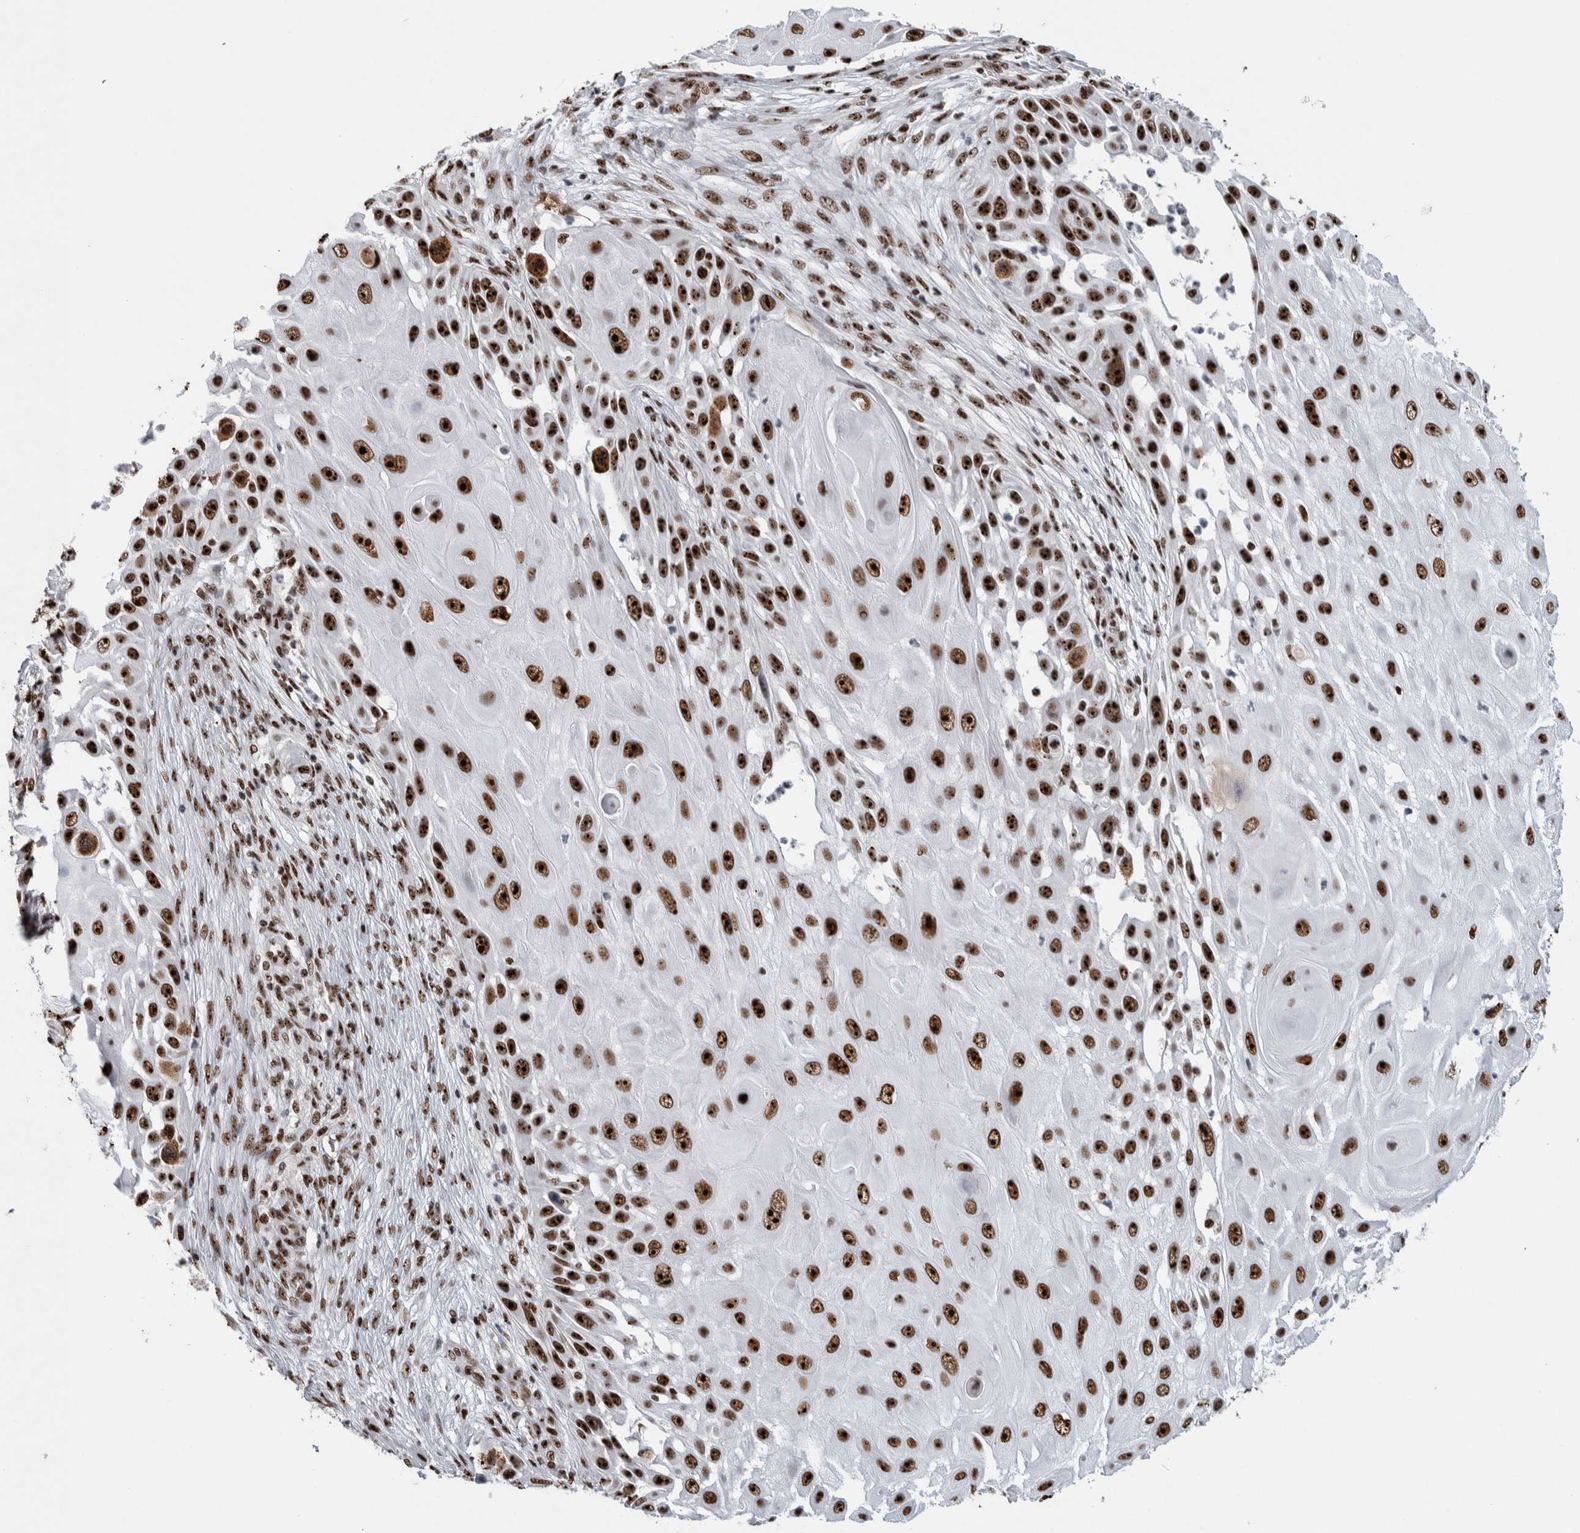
{"staining": {"intensity": "strong", "quantity": ">75%", "location": "nuclear"}, "tissue": "skin cancer", "cell_type": "Tumor cells", "image_type": "cancer", "snomed": [{"axis": "morphology", "description": "Squamous cell carcinoma, NOS"}, {"axis": "topography", "description": "Skin"}], "caption": "Squamous cell carcinoma (skin) stained with IHC displays strong nuclear expression in about >75% of tumor cells.", "gene": "NCL", "patient": {"sex": "female", "age": 44}}